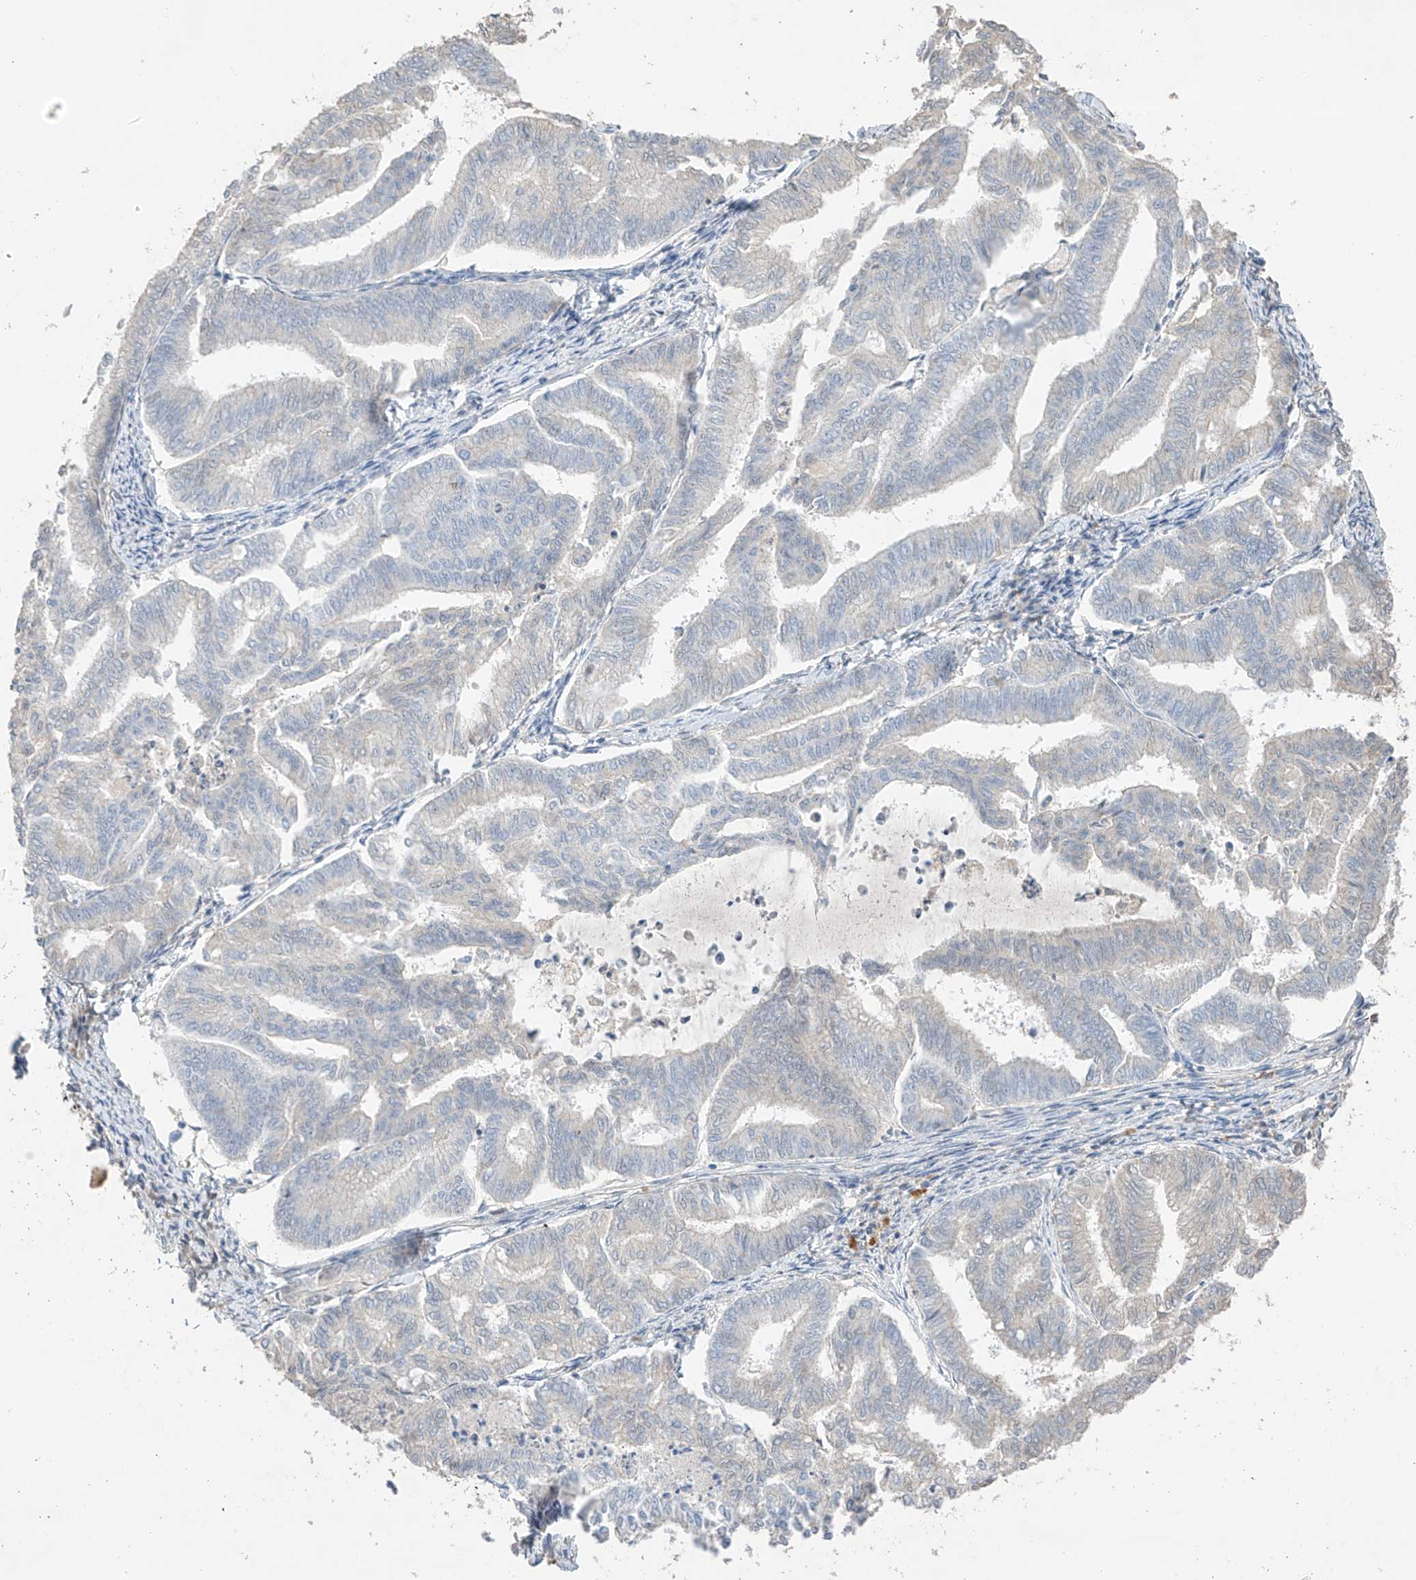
{"staining": {"intensity": "negative", "quantity": "none", "location": "none"}, "tissue": "endometrial cancer", "cell_type": "Tumor cells", "image_type": "cancer", "snomed": [{"axis": "morphology", "description": "Adenocarcinoma, NOS"}, {"axis": "topography", "description": "Endometrium"}], "caption": "IHC photomicrograph of human adenocarcinoma (endometrial) stained for a protein (brown), which displays no expression in tumor cells.", "gene": "CAPN13", "patient": {"sex": "female", "age": 79}}